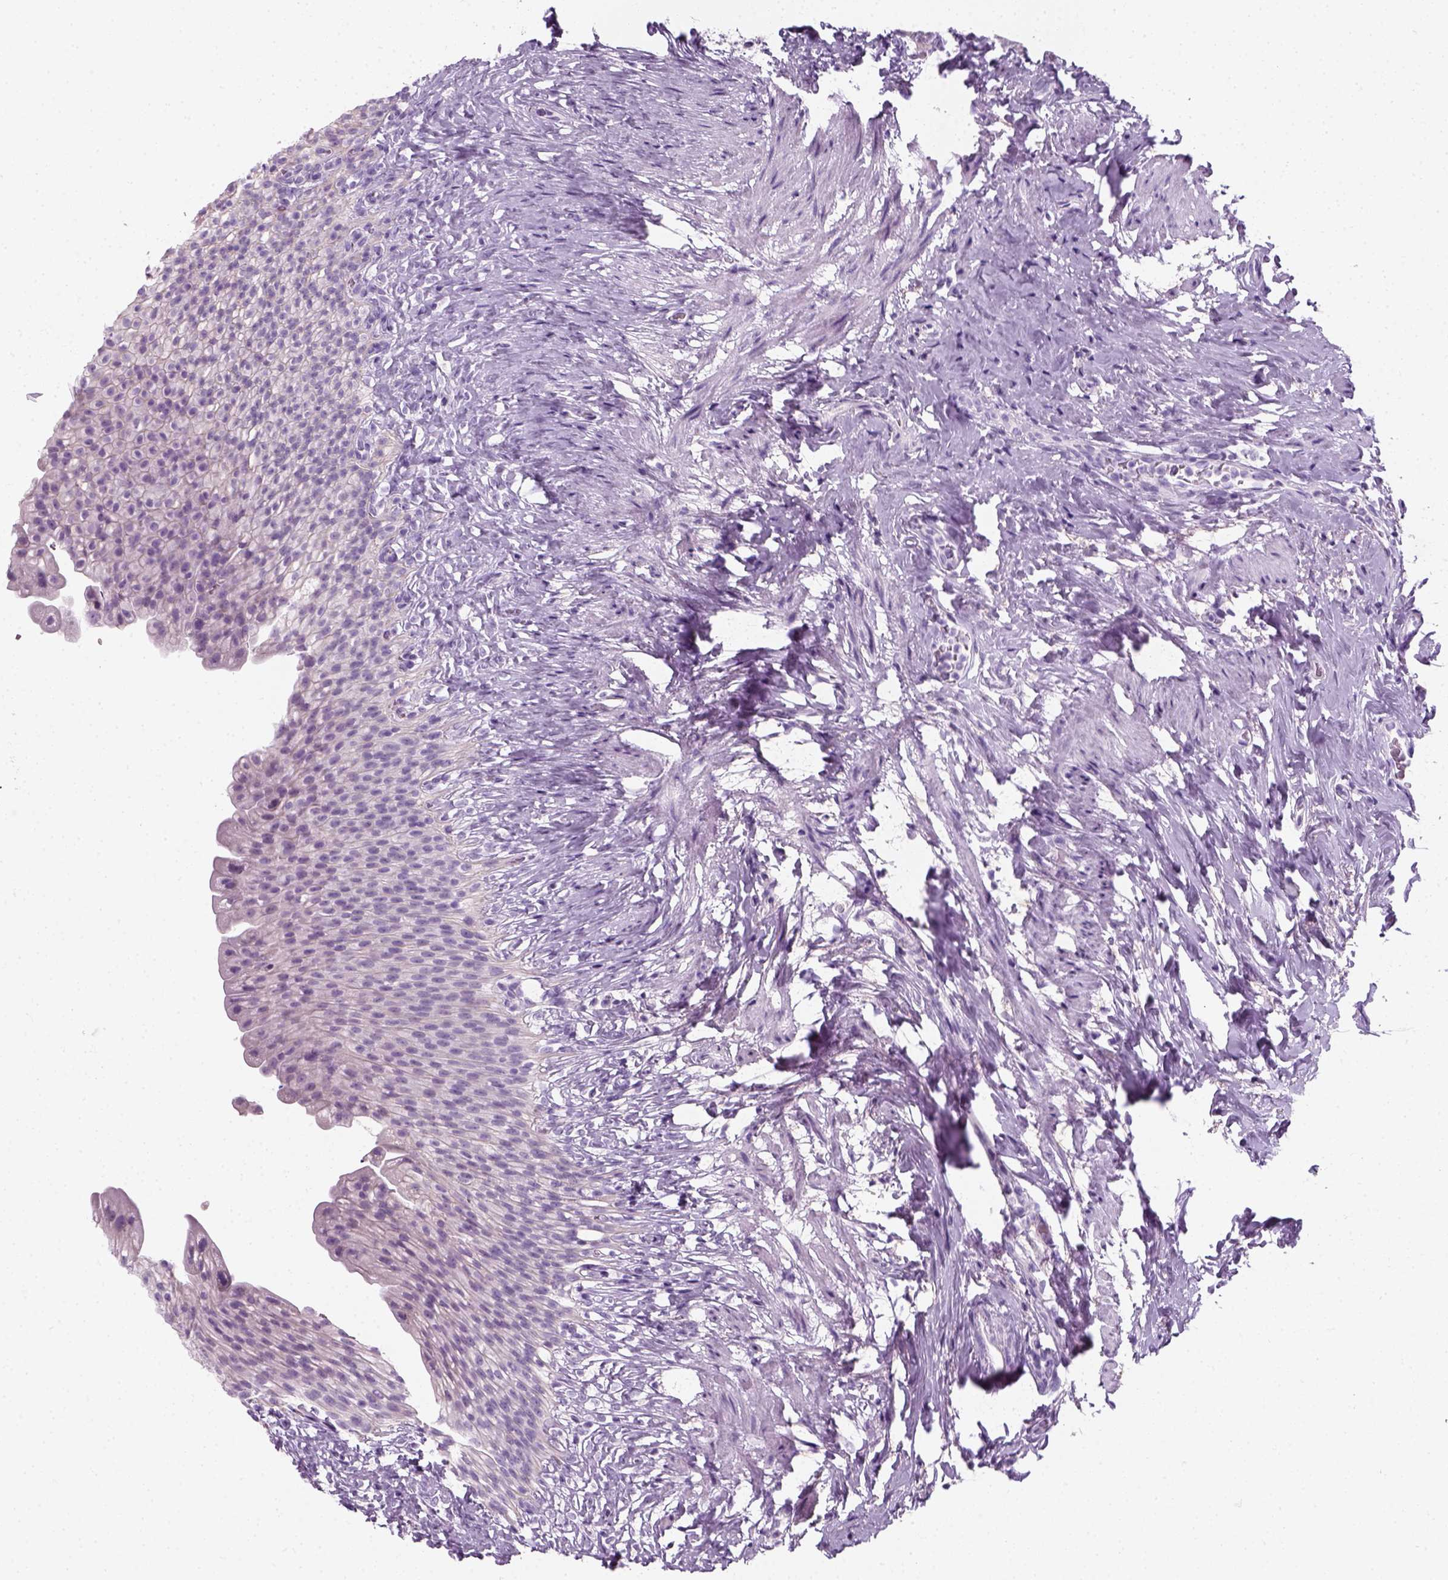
{"staining": {"intensity": "negative", "quantity": "none", "location": "none"}, "tissue": "urinary bladder", "cell_type": "Urothelial cells", "image_type": "normal", "snomed": [{"axis": "morphology", "description": "Normal tissue, NOS"}, {"axis": "topography", "description": "Urinary bladder"}, {"axis": "topography", "description": "Prostate"}], "caption": "This is an immunohistochemistry micrograph of benign urinary bladder. There is no expression in urothelial cells.", "gene": "SLC12A5", "patient": {"sex": "male", "age": 76}}